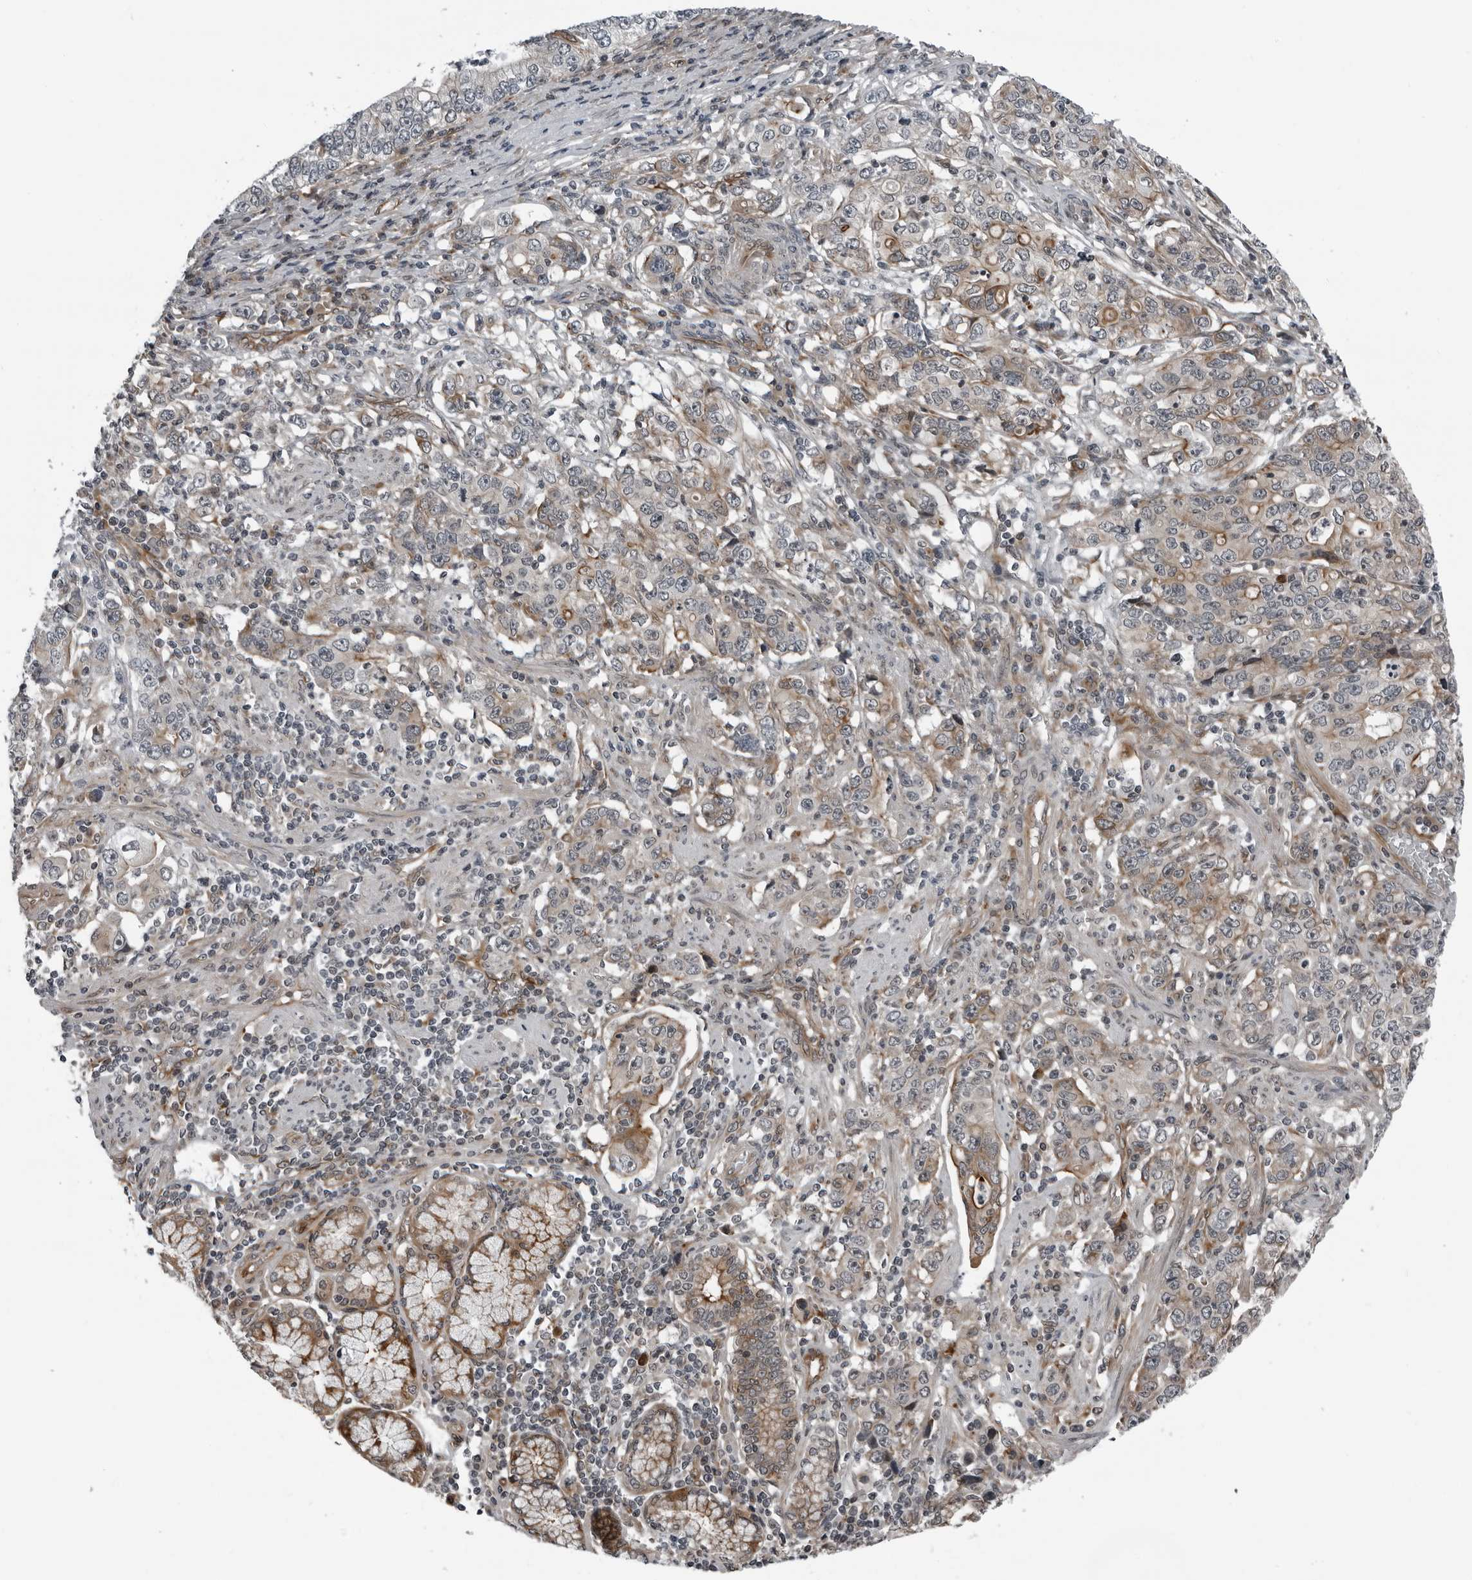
{"staining": {"intensity": "moderate", "quantity": "<25%", "location": "cytoplasmic/membranous"}, "tissue": "stomach cancer", "cell_type": "Tumor cells", "image_type": "cancer", "snomed": [{"axis": "morphology", "description": "Adenocarcinoma, NOS"}, {"axis": "topography", "description": "Stomach, lower"}], "caption": "Tumor cells reveal low levels of moderate cytoplasmic/membranous expression in approximately <25% of cells in human adenocarcinoma (stomach).", "gene": "FAM102B", "patient": {"sex": "female", "age": 72}}